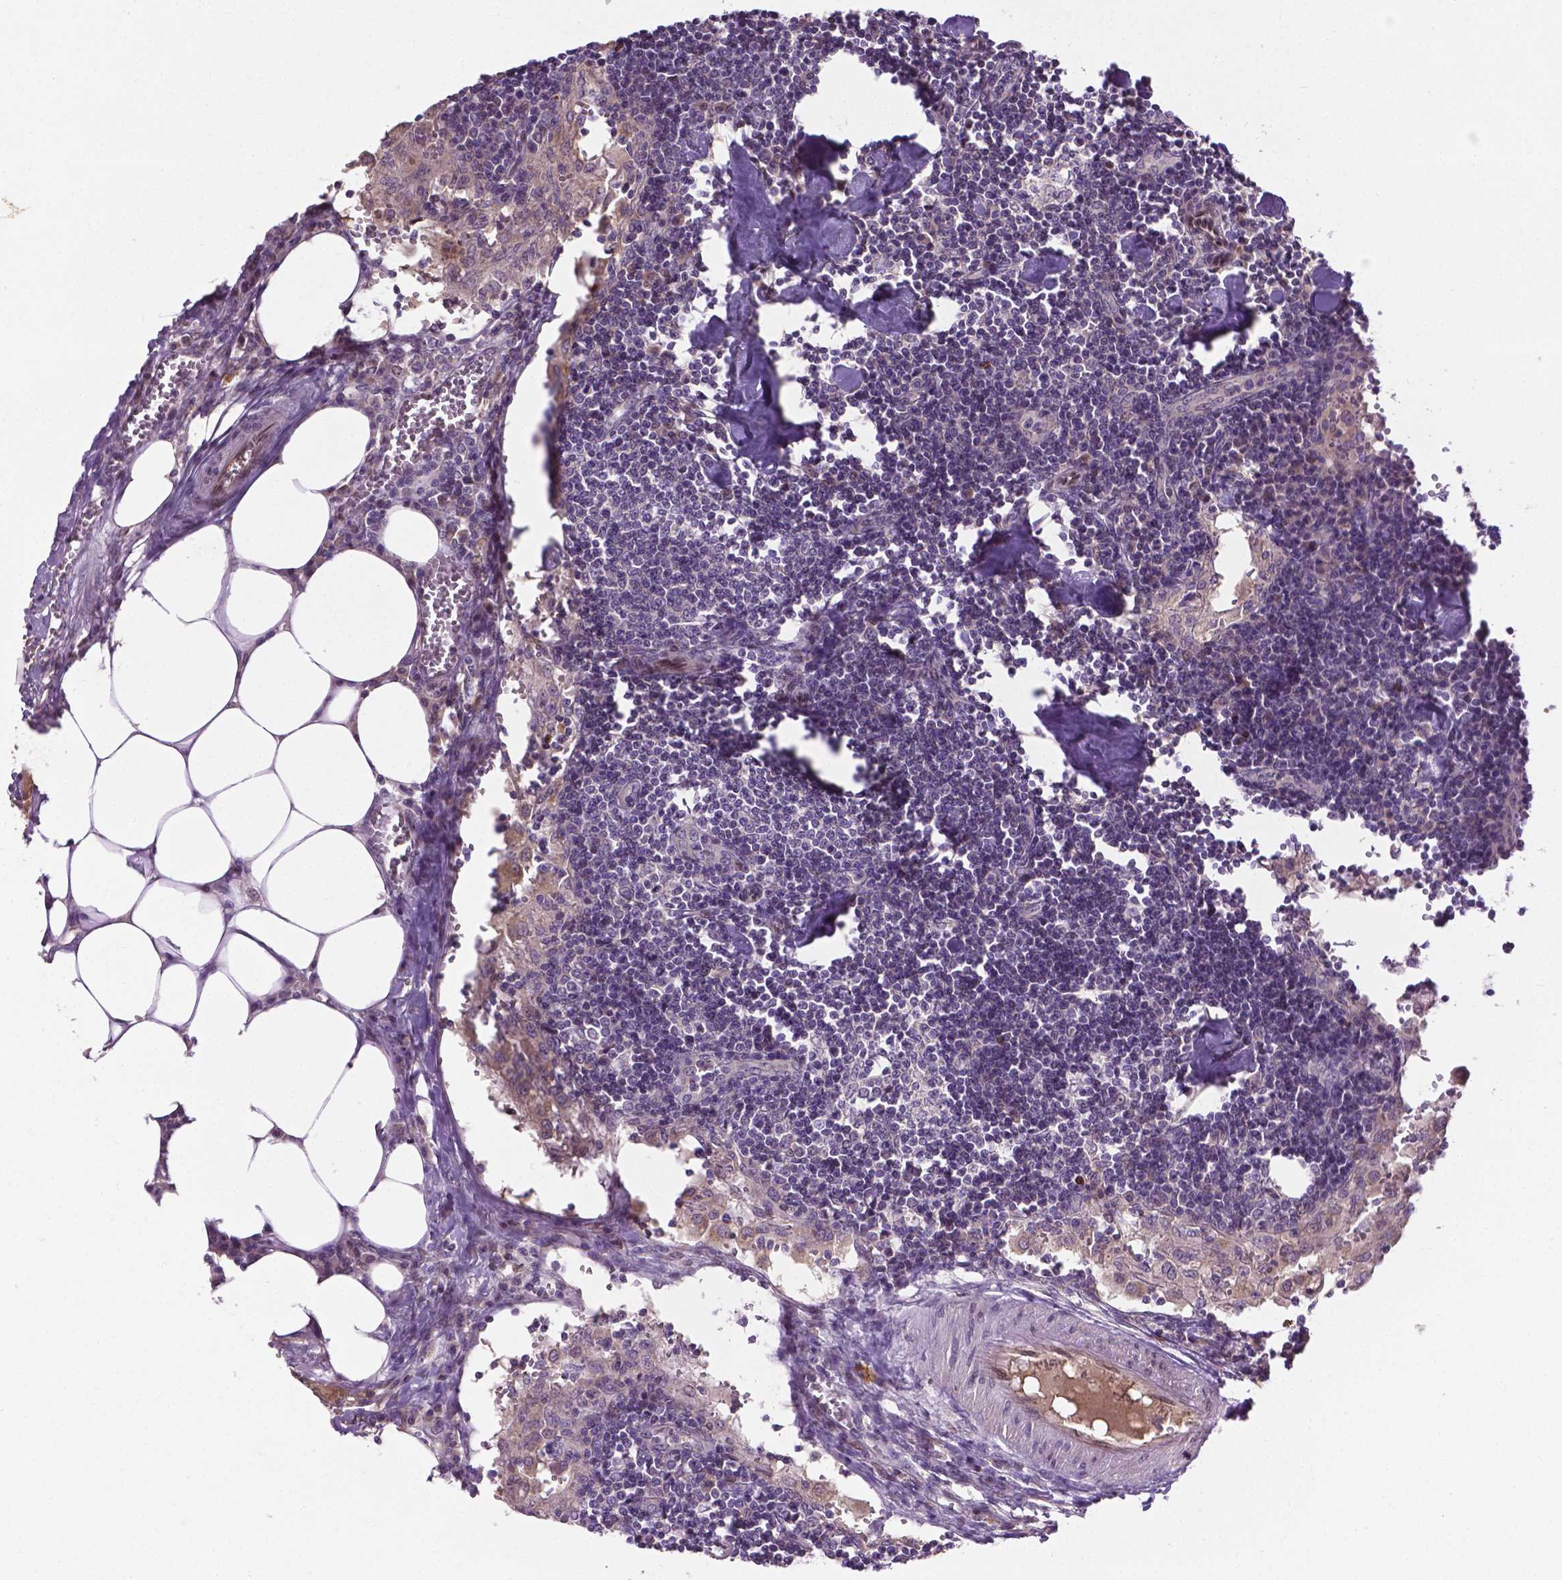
{"staining": {"intensity": "negative", "quantity": "none", "location": "none"}, "tissue": "lymph node", "cell_type": "Germinal center cells", "image_type": "normal", "snomed": [{"axis": "morphology", "description": "Normal tissue, NOS"}, {"axis": "topography", "description": "Lymph node"}], "caption": "This is a micrograph of immunohistochemistry (IHC) staining of benign lymph node, which shows no positivity in germinal center cells. (DAB immunohistochemistry (IHC) visualized using brightfield microscopy, high magnification).", "gene": "ENSG00000289700", "patient": {"sex": "male", "age": 55}}